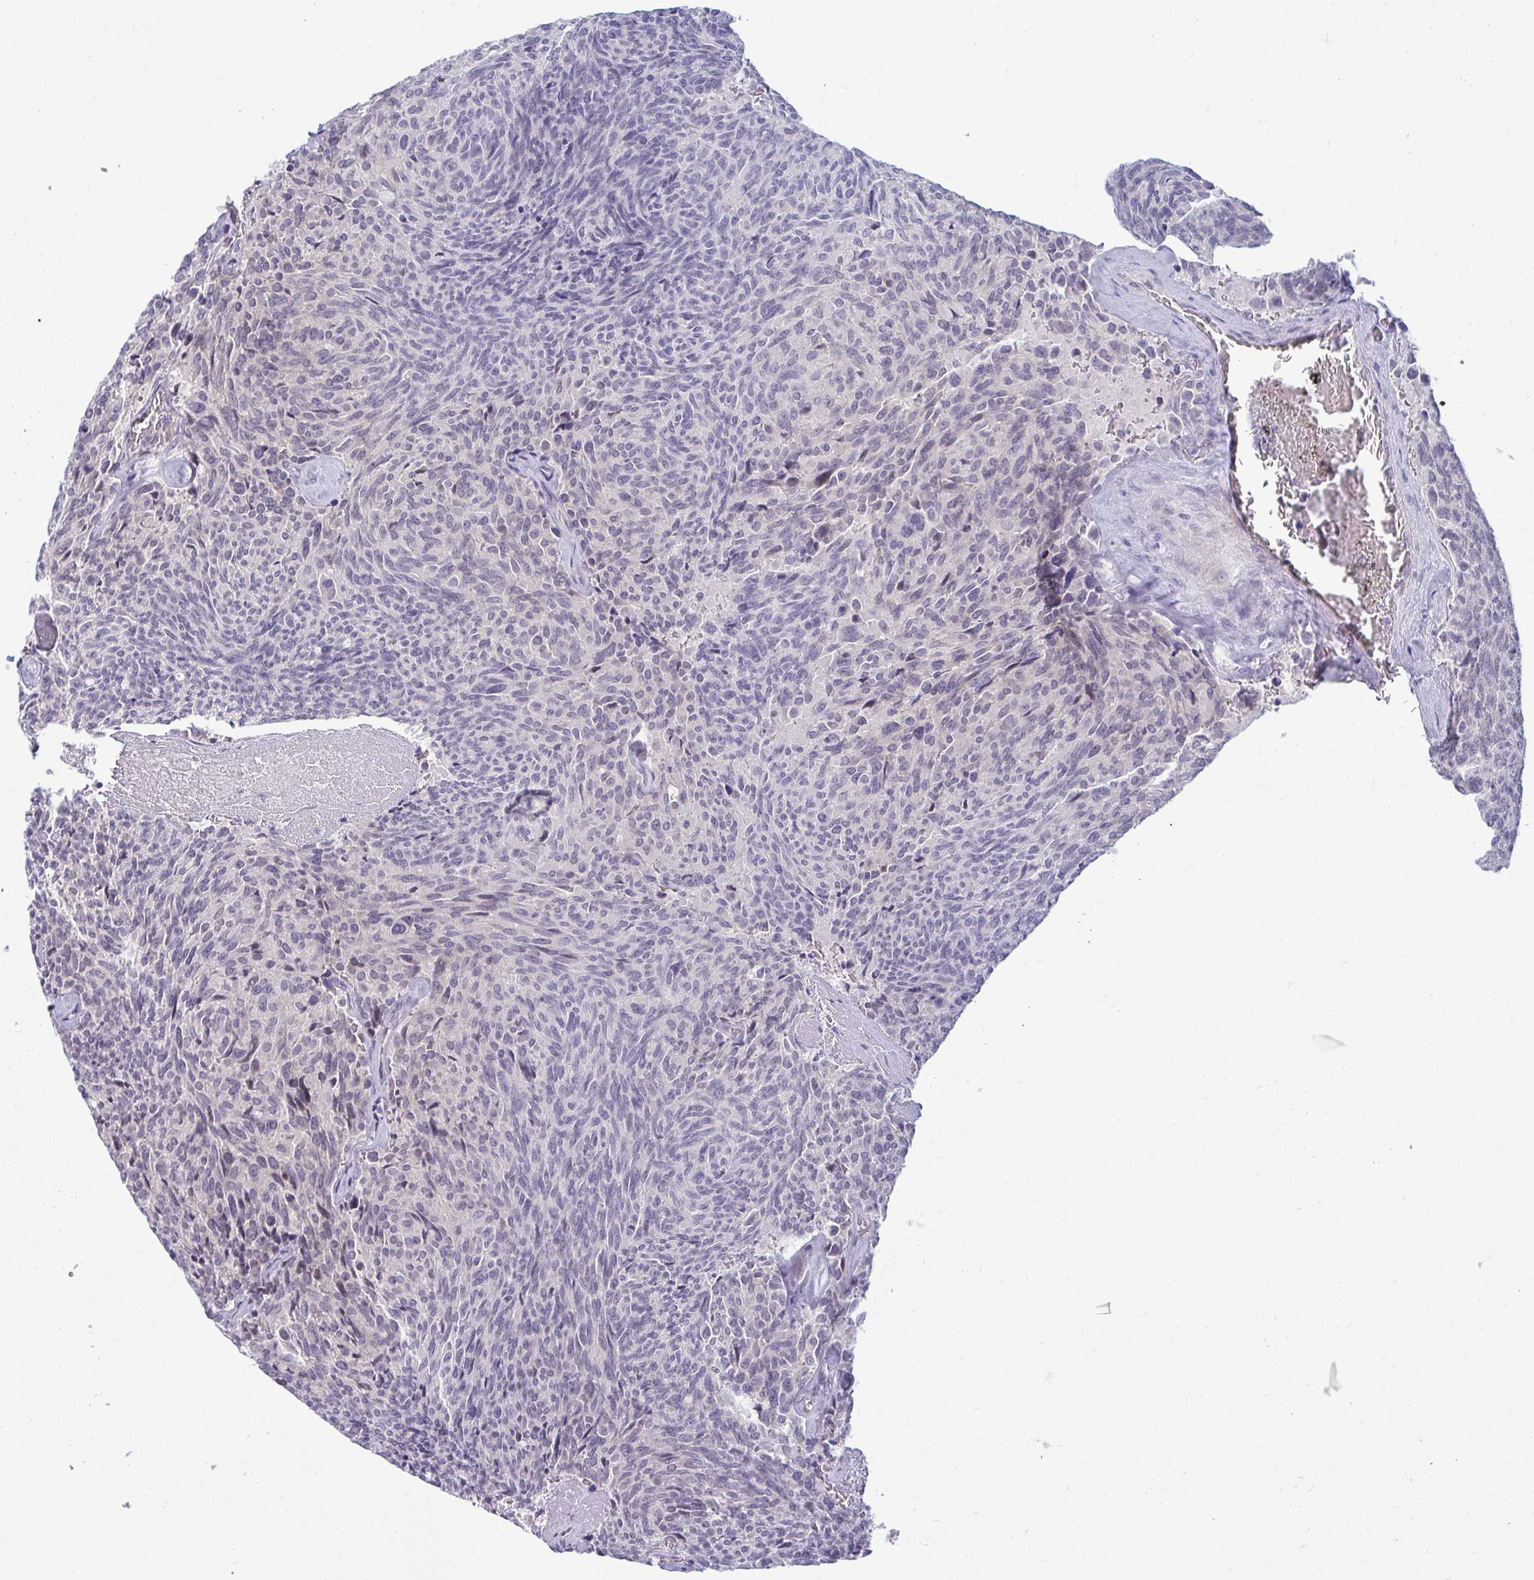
{"staining": {"intensity": "negative", "quantity": "none", "location": "none"}, "tissue": "carcinoid", "cell_type": "Tumor cells", "image_type": "cancer", "snomed": [{"axis": "morphology", "description": "Carcinoid, malignant, NOS"}, {"axis": "topography", "description": "Pancreas"}], "caption": "A high-resolution histopathology image shows IHC staining of carcinoid, which exhibits no significant expression in tumor cells.", "gene": "RNASEH1", "patient": {"sex": "female", "age": 54}}